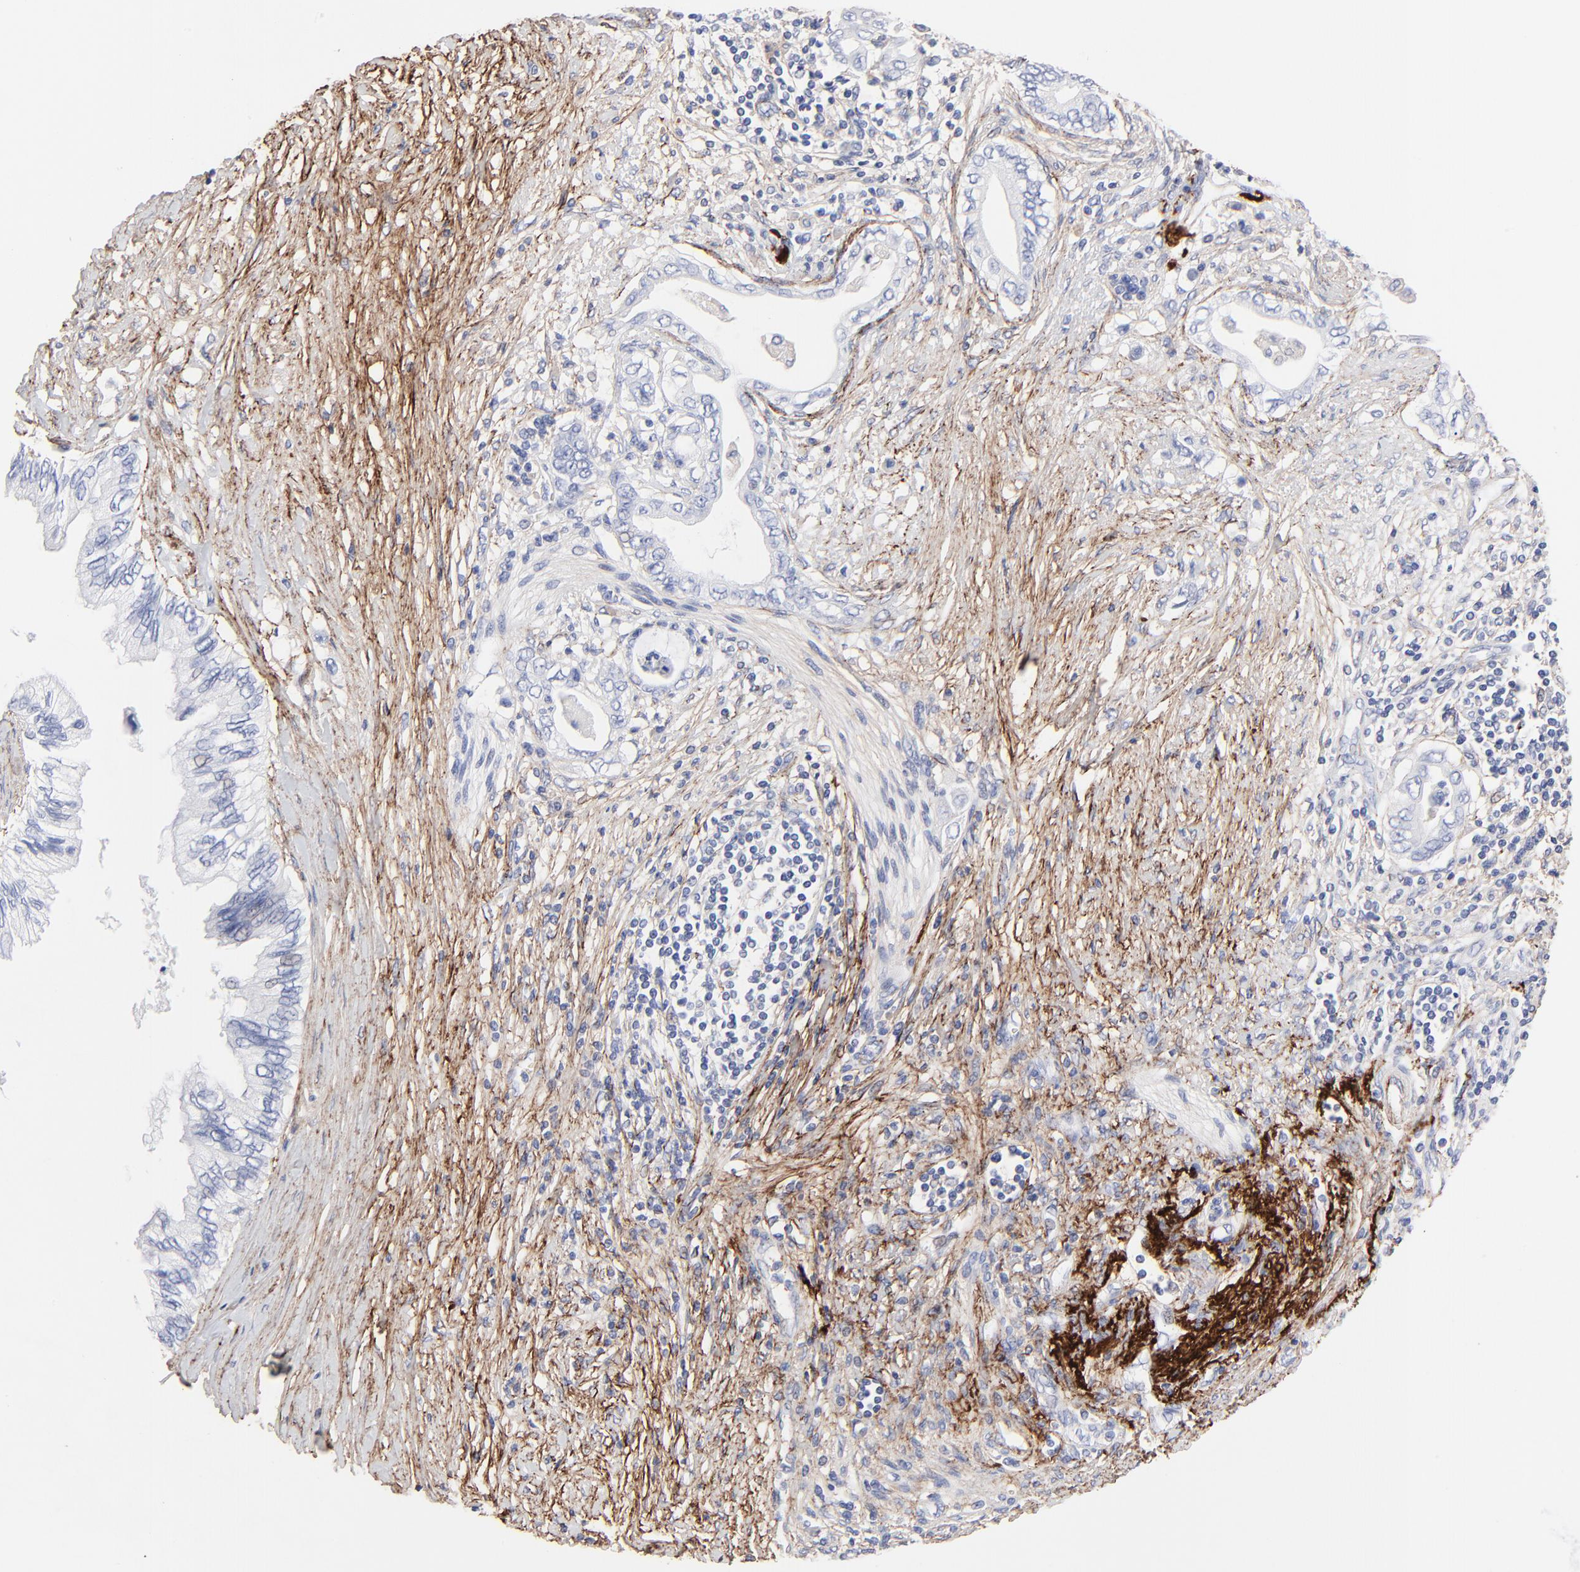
{"staining": {"intensity": "negative", "quantity": "none", "location": "none"}, "tissue": "pancreatic cancer", "cell_type": "Tumor cells", "image_type": "cancer", "snomed": [{"axis": "morphology", "description": "Adenocarcinoma, NOS"}, {"axis": "topography", "description": "Pancreas"}], "caption": "This is an immunohistochemistry photomicrograph of human adenocarcinoma (pancreatic). There is no positivity in tumor cells.", "gene": "FBLN2", "patient": {"sex": "female", "age": 66}}